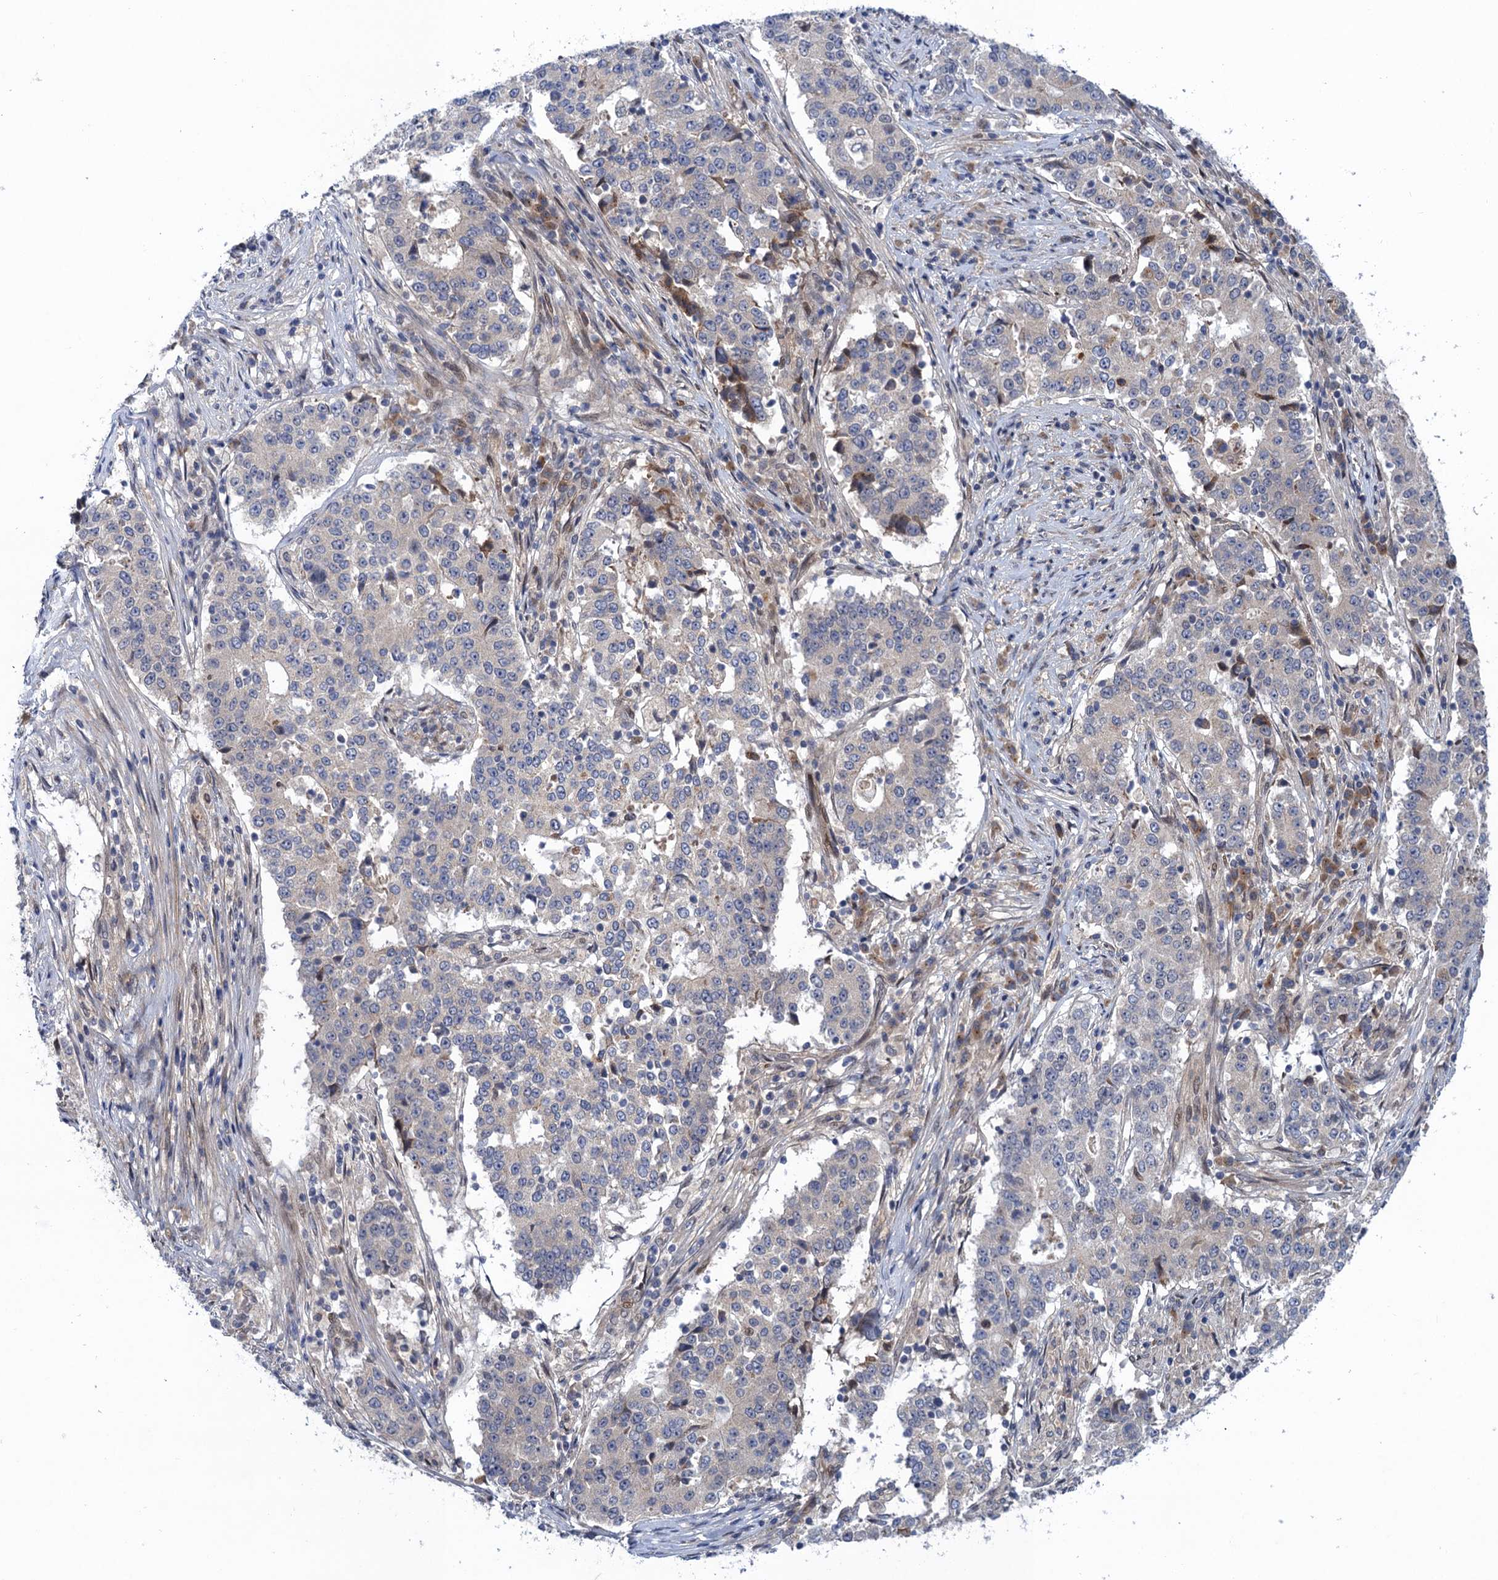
{"staining": {"intensity": "negative", "quantity": "none", "location": "none"}, "tissue": "stomach cancer", "cell_type": "Tumor cells", "image_type": "cancer", "snomed": [{"axis": "morphology", "description": "Adenocarcinoma, NOS"}, {"axis": "topography", "description": "Stomach"}], "caption": "There is no significant positivity in tumor cells of stomach cancer (adenocarcinoma).", "gene": "NEK8", "patient": {"sex": "male", "age": 59}}